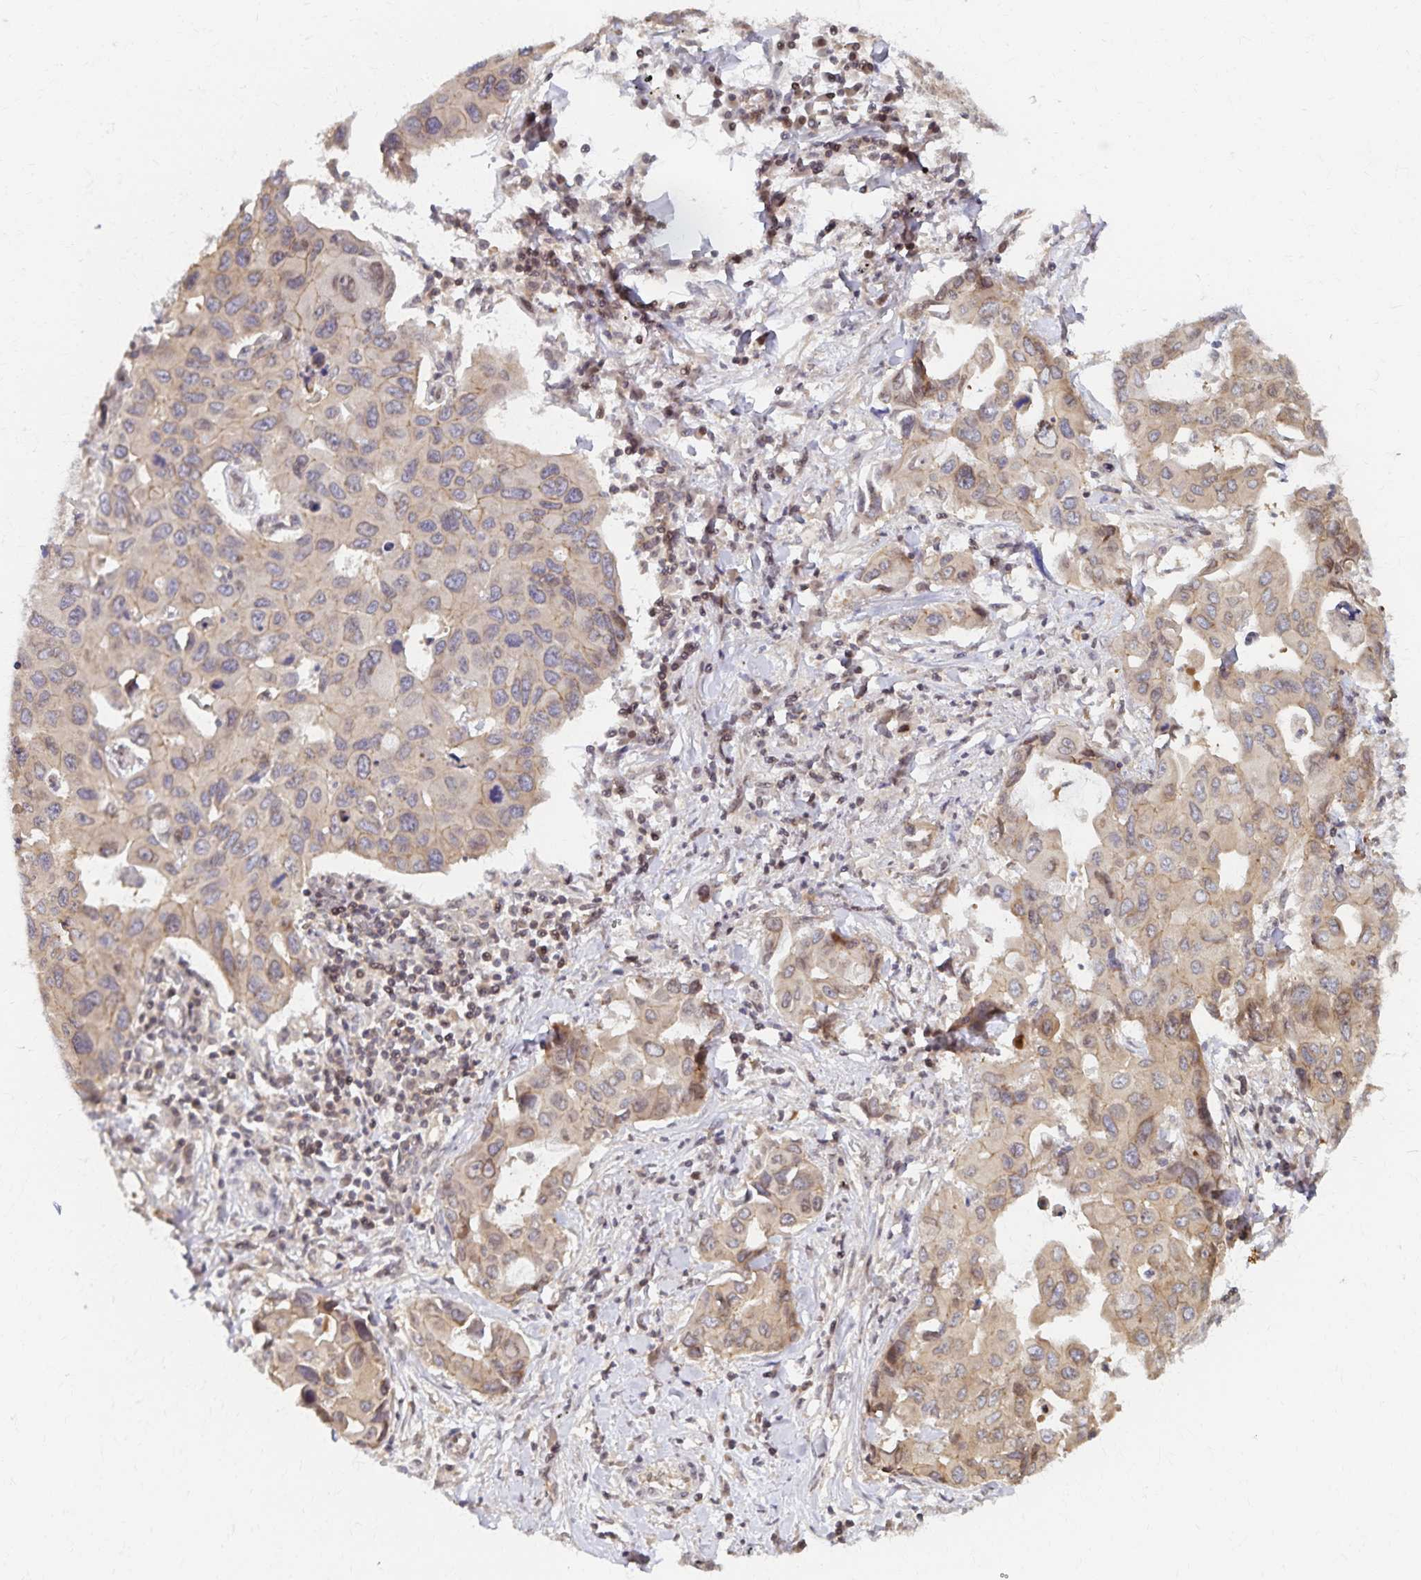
{"staining": {"intensity": "weak", "quantity": "<25%", "location": "cytoplasmic/membranous"}, "tissue": "lung cancer", "cell_type": "Tumor cells", "image_type": "cancer", "snomed": [{"axis": "morphology", "description": "Adenocarcinoma, NOS"}, {"axis": "topography", "description": "Lung"}], "caption": "The immunohistochemistry photomicrograph has no significant staining in tumor cells of adenocarcinoma (lung) tissue.", "gene": "RAB9B", "patient": {"sex": "male", "age": 64}}